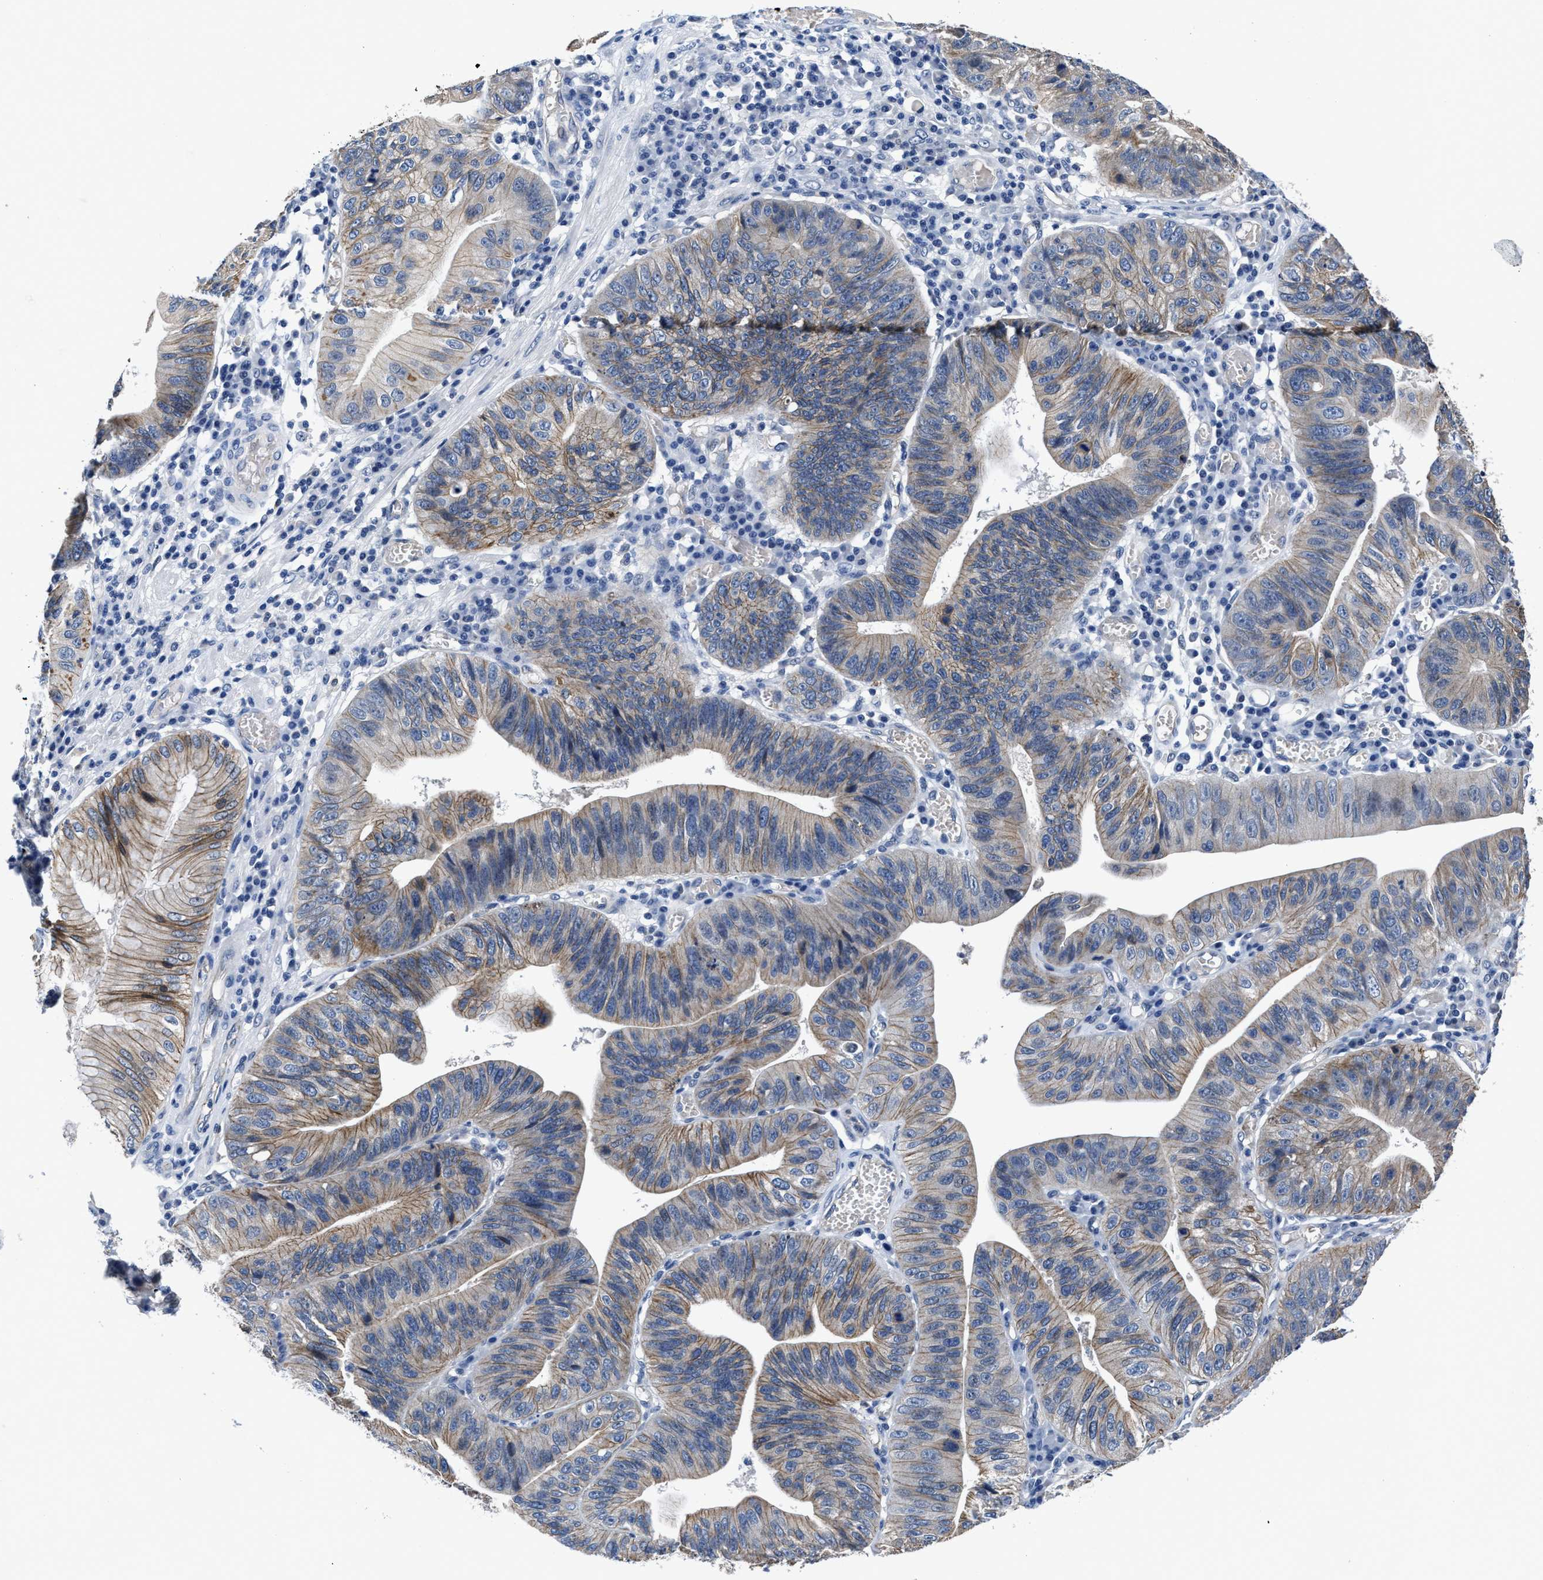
{"staining": {"intensity": "moderate", "quantity": "25%-75%", "location": "cytoplasmic/membranous"}, "tissue": "stomach cancer", "cell_type": "Tumor cells", "image_type": "cancer", "snomed": [{"axis": "morphology", "description": "Adenocarcinoma, NOS"}, {"axis": "topography", "description": "Stomach"}], "caption": "Immunohistochemical staining of human stomach cancer displays medium levels of moderate cytoplasmic/membranous positivity in approximately 25%-75% of tumor cells. (Brightfield microscopy of DAB IHC at high magnification).", "gene": "GHITM", "patient": {"sex": "male", "age": 59}}